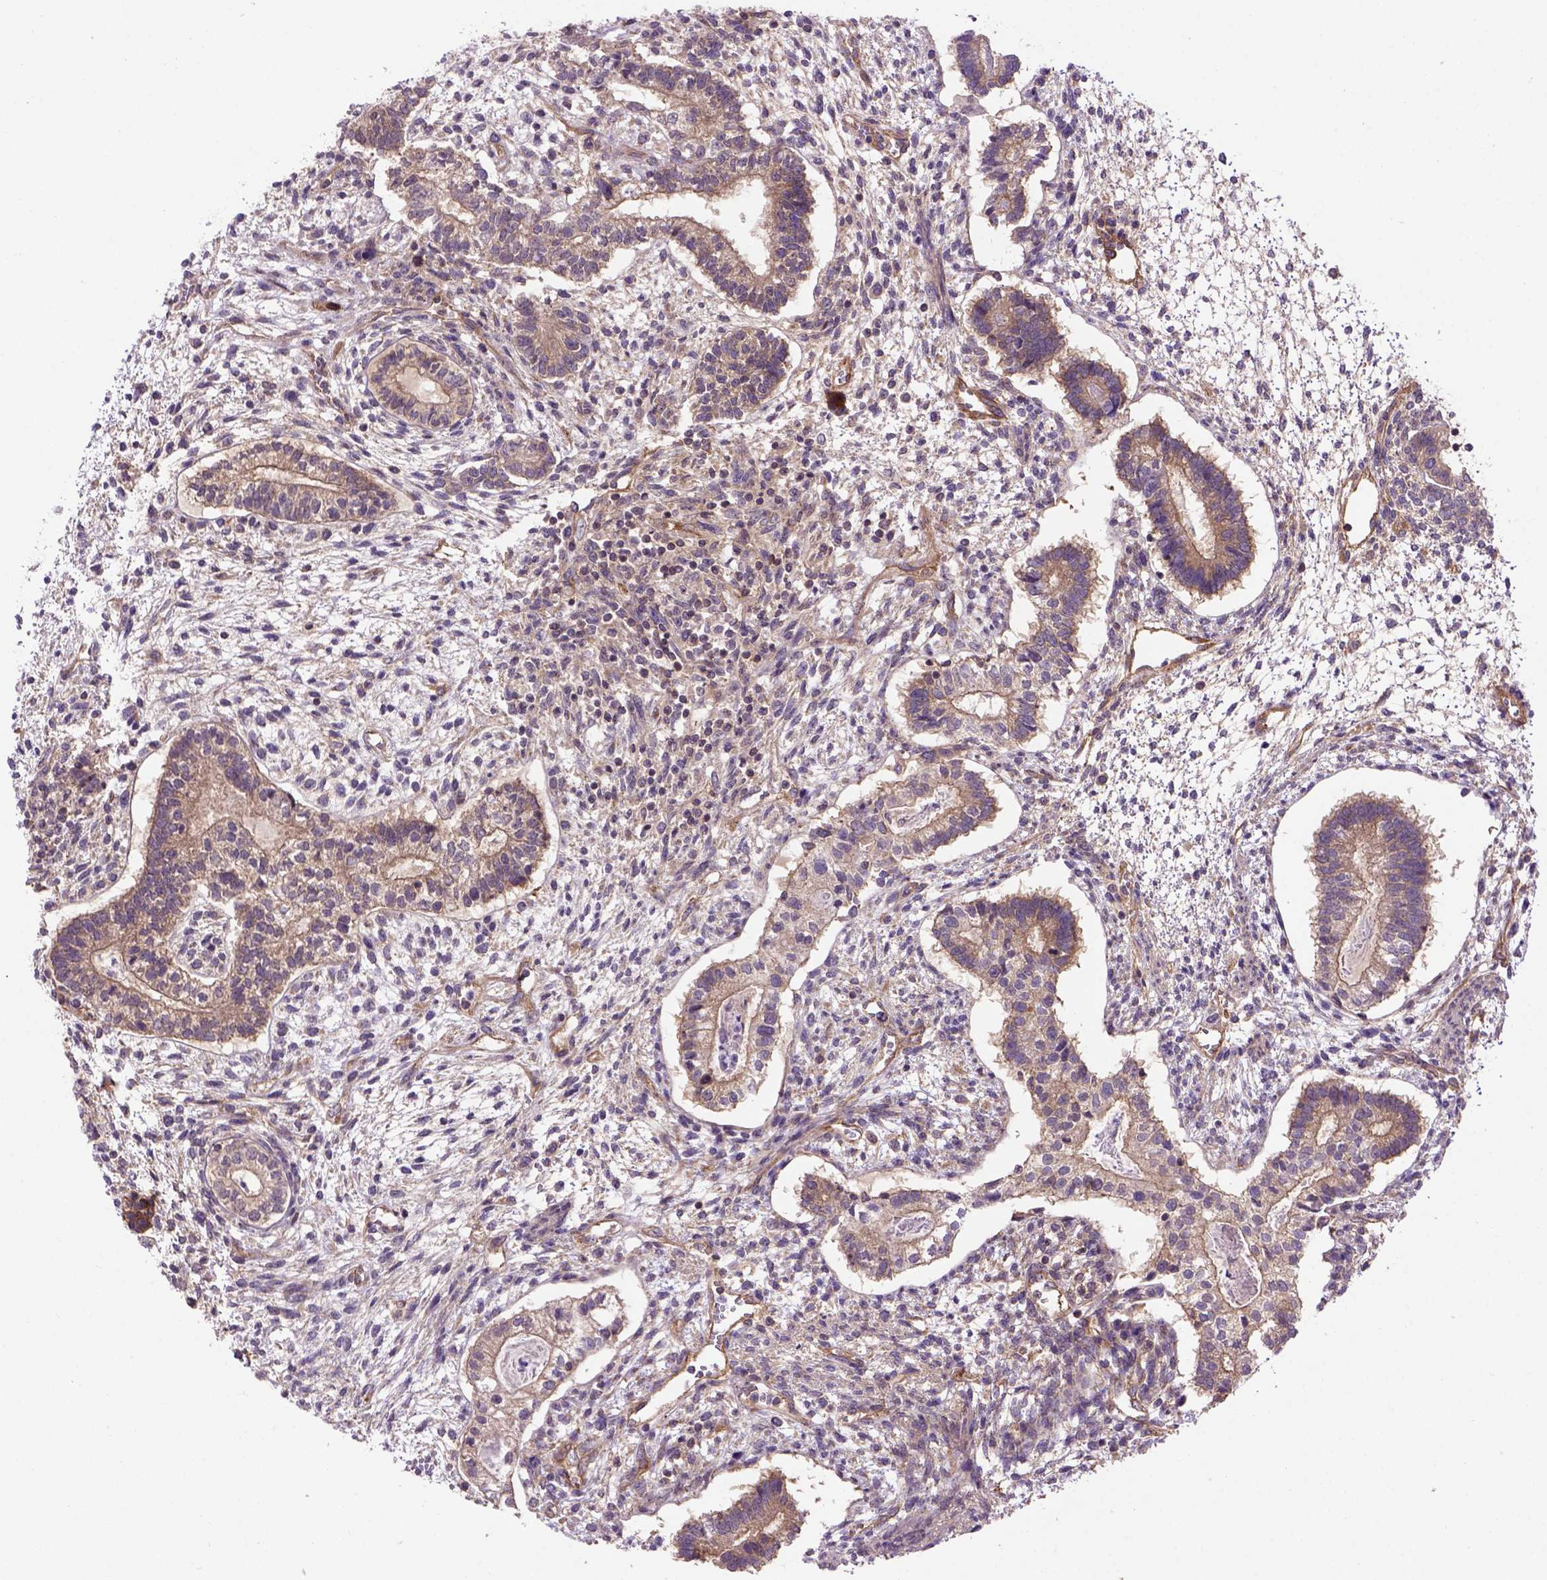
{"staining": {"intensity": "weak", "quantity": ">75%", "location": "cytoplasmic/membranous"}, "tissue": "testis cancer", "cell_type": "Tumor cells", "image_type": "cancer", "snomed": [{"axis": "morphology", "description": "Carcinoma, Embryonal, NOS"}, {"axis": "topography", "description": "Testis"}], "caption": "Testis cancer (embryonal carcinoma) stained for a protein (brown) demonstrates weak cytoplasmic/membranous positive expression in about >75% of tumor cells.", "gene": "CASKIN2", "patient": {"sex": "male", "age": 37}}